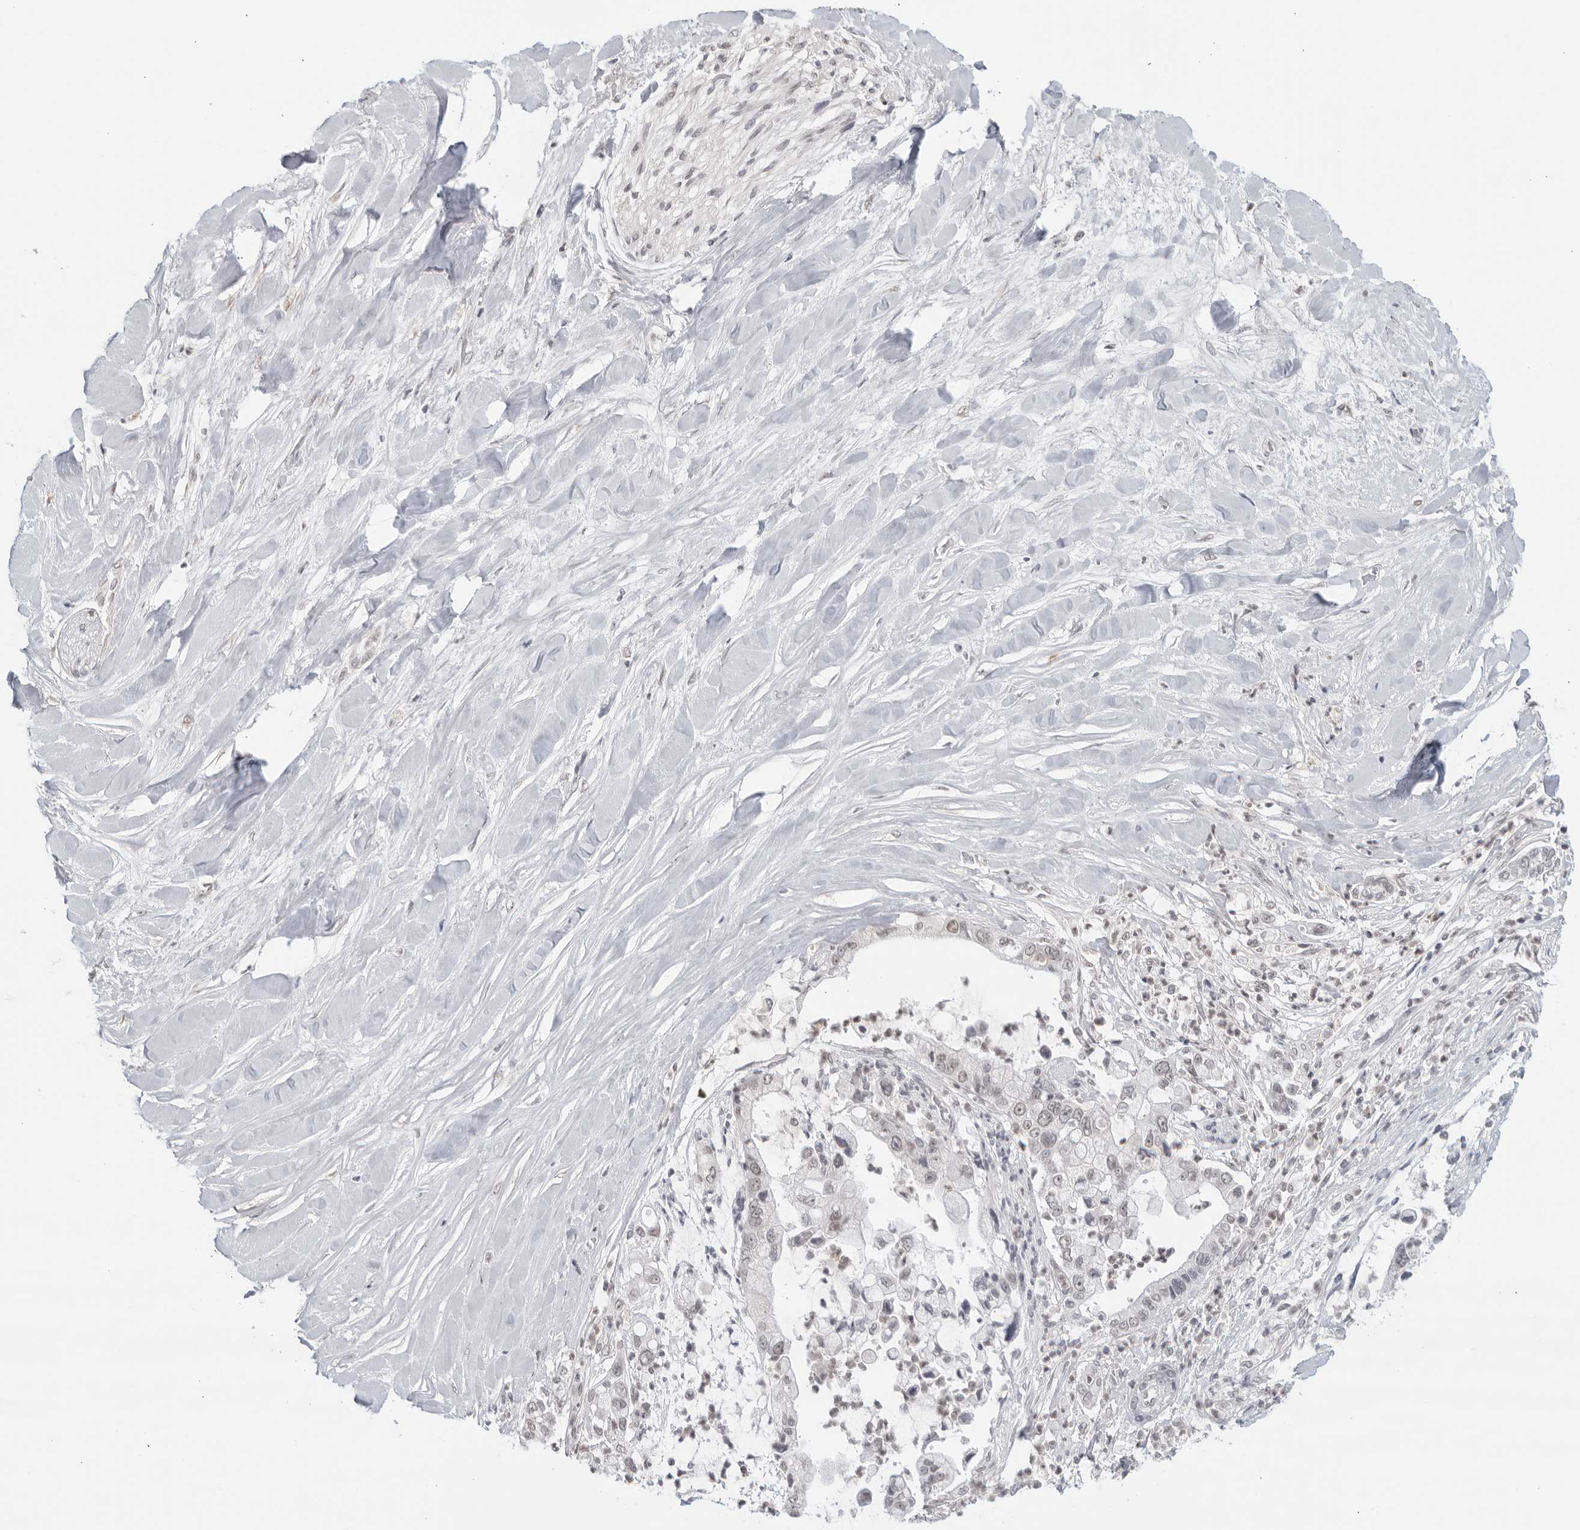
{"staining": {"intensity": "weak", "quantity": "25%-75%", "location": "nuclear"}, "tissue": "liver cancer", "cell_type": "Tumor cells", "image_type": "cancer", "snomed": [{"axis": "morphology", "description": "Cholangiocarcinoma"}, {"axis": "topography", "description": "Liver"}], "caption": "Protein expression by immunohistochemistry (IHC) demonstrates weak nuclear expression in about 25%-75% of tumor cells in liver cancer (cholangiocarcinoma).", "gene": "RAB11FIP3", "patient": {"sex": "female", "age": 54}}